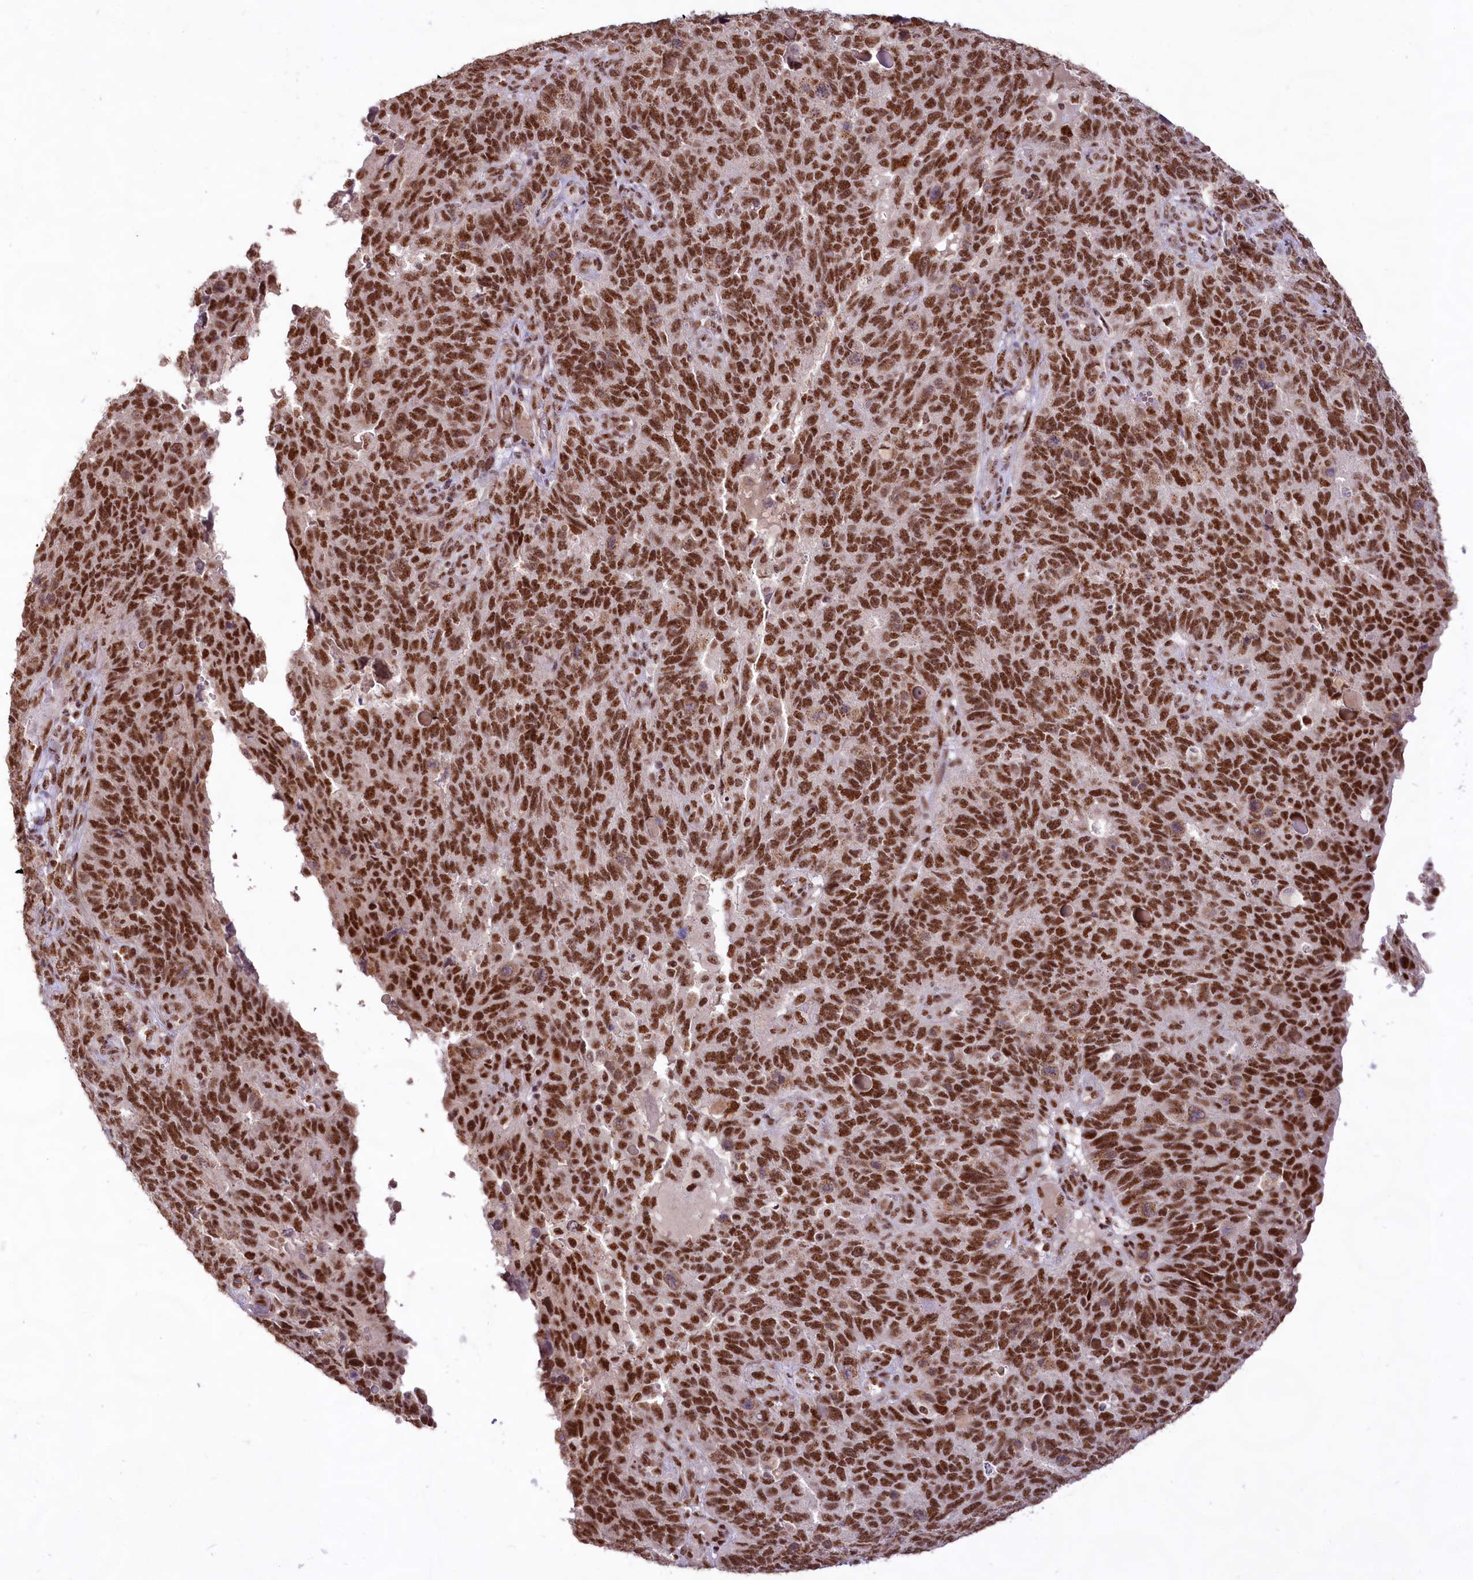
{"staining": {"intensity": "strong", "quantity": ">75%", "location": "nuclear"}, "tissue": "endometrial cancer", "cell_type": "Tumor cells", "image_type": "cancer", "snomed": [{"axis": "morphology", "description": "Adenocarcinoma, NOS"}, {"axis": "topography", "description": "Endometrium"}], "caption": "The histopathology image demonstrates a brown stain indicating the presence of a protein in the nuclear of tumor cells in endometrial cancer. The staining is performed using DAB (3,3'-diaminobenzidine) brown chromogen to label protein expression. The nuclei are counter-stained blue using hematoxylin.", "gene": "HIRA", "patient": {"sex": "female", "age": 66}}